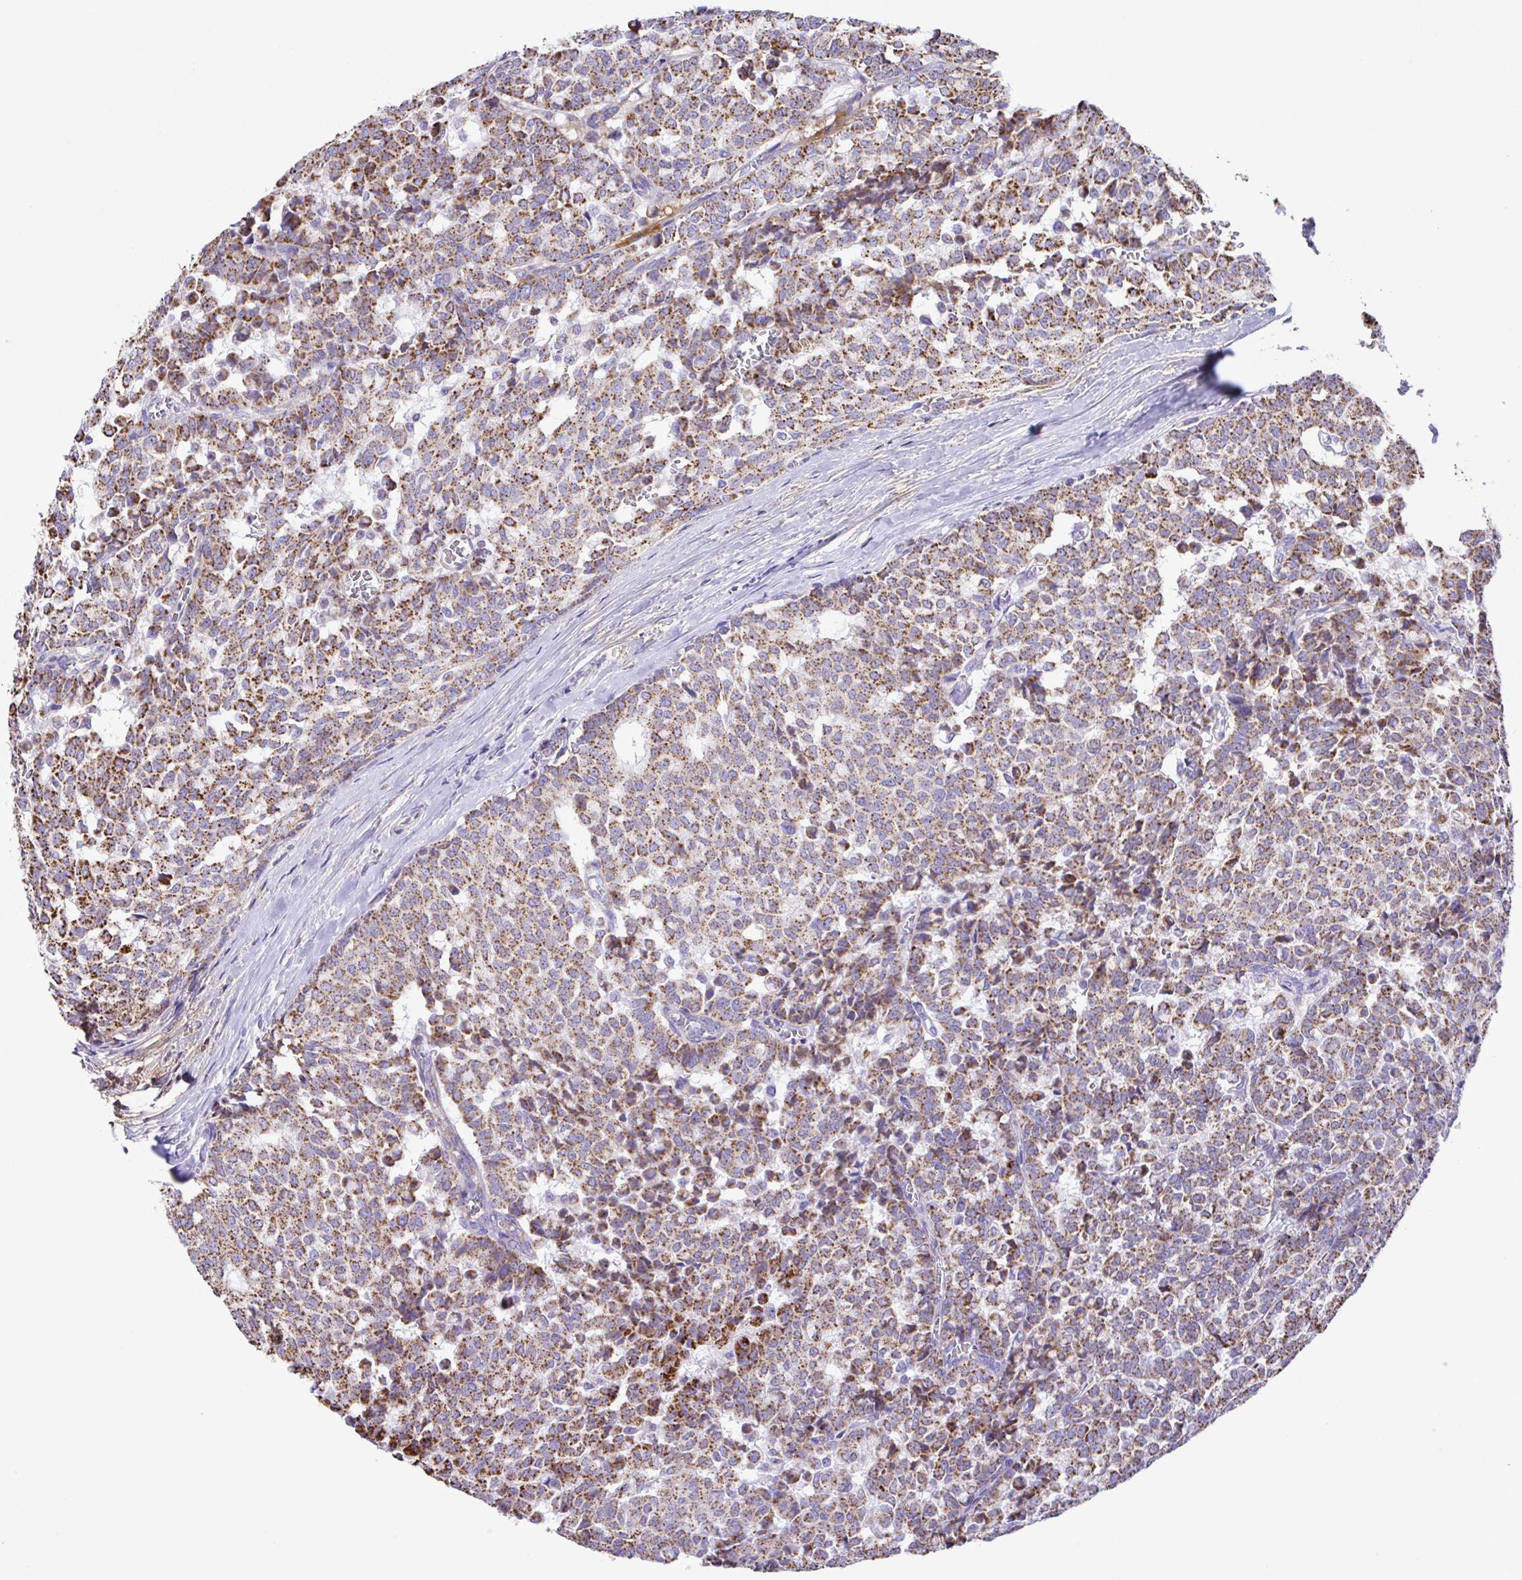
{"staining": {"intensity": "moderate", "quantity": ">75%", "location": "cytoplasmic/membranous"}, "tissue": "breast cancer", "cell_type": "Tumor cells", "image_type": "cancer", "snomed": [{"axis": "morphology", "description": "Duct carcinoma"}, {"axis": "topography", "description": "Breast"}], "caption": "Immunohistochemical staining of human breast cancer (infiltrating ductal carcinoma) shows medium levels of moderate cytoplasmic/membranous protein staining in approximately >75% of tumor cells.", "gene": "PCMTD2", "patient": {"sex": "female", "age": 91}}